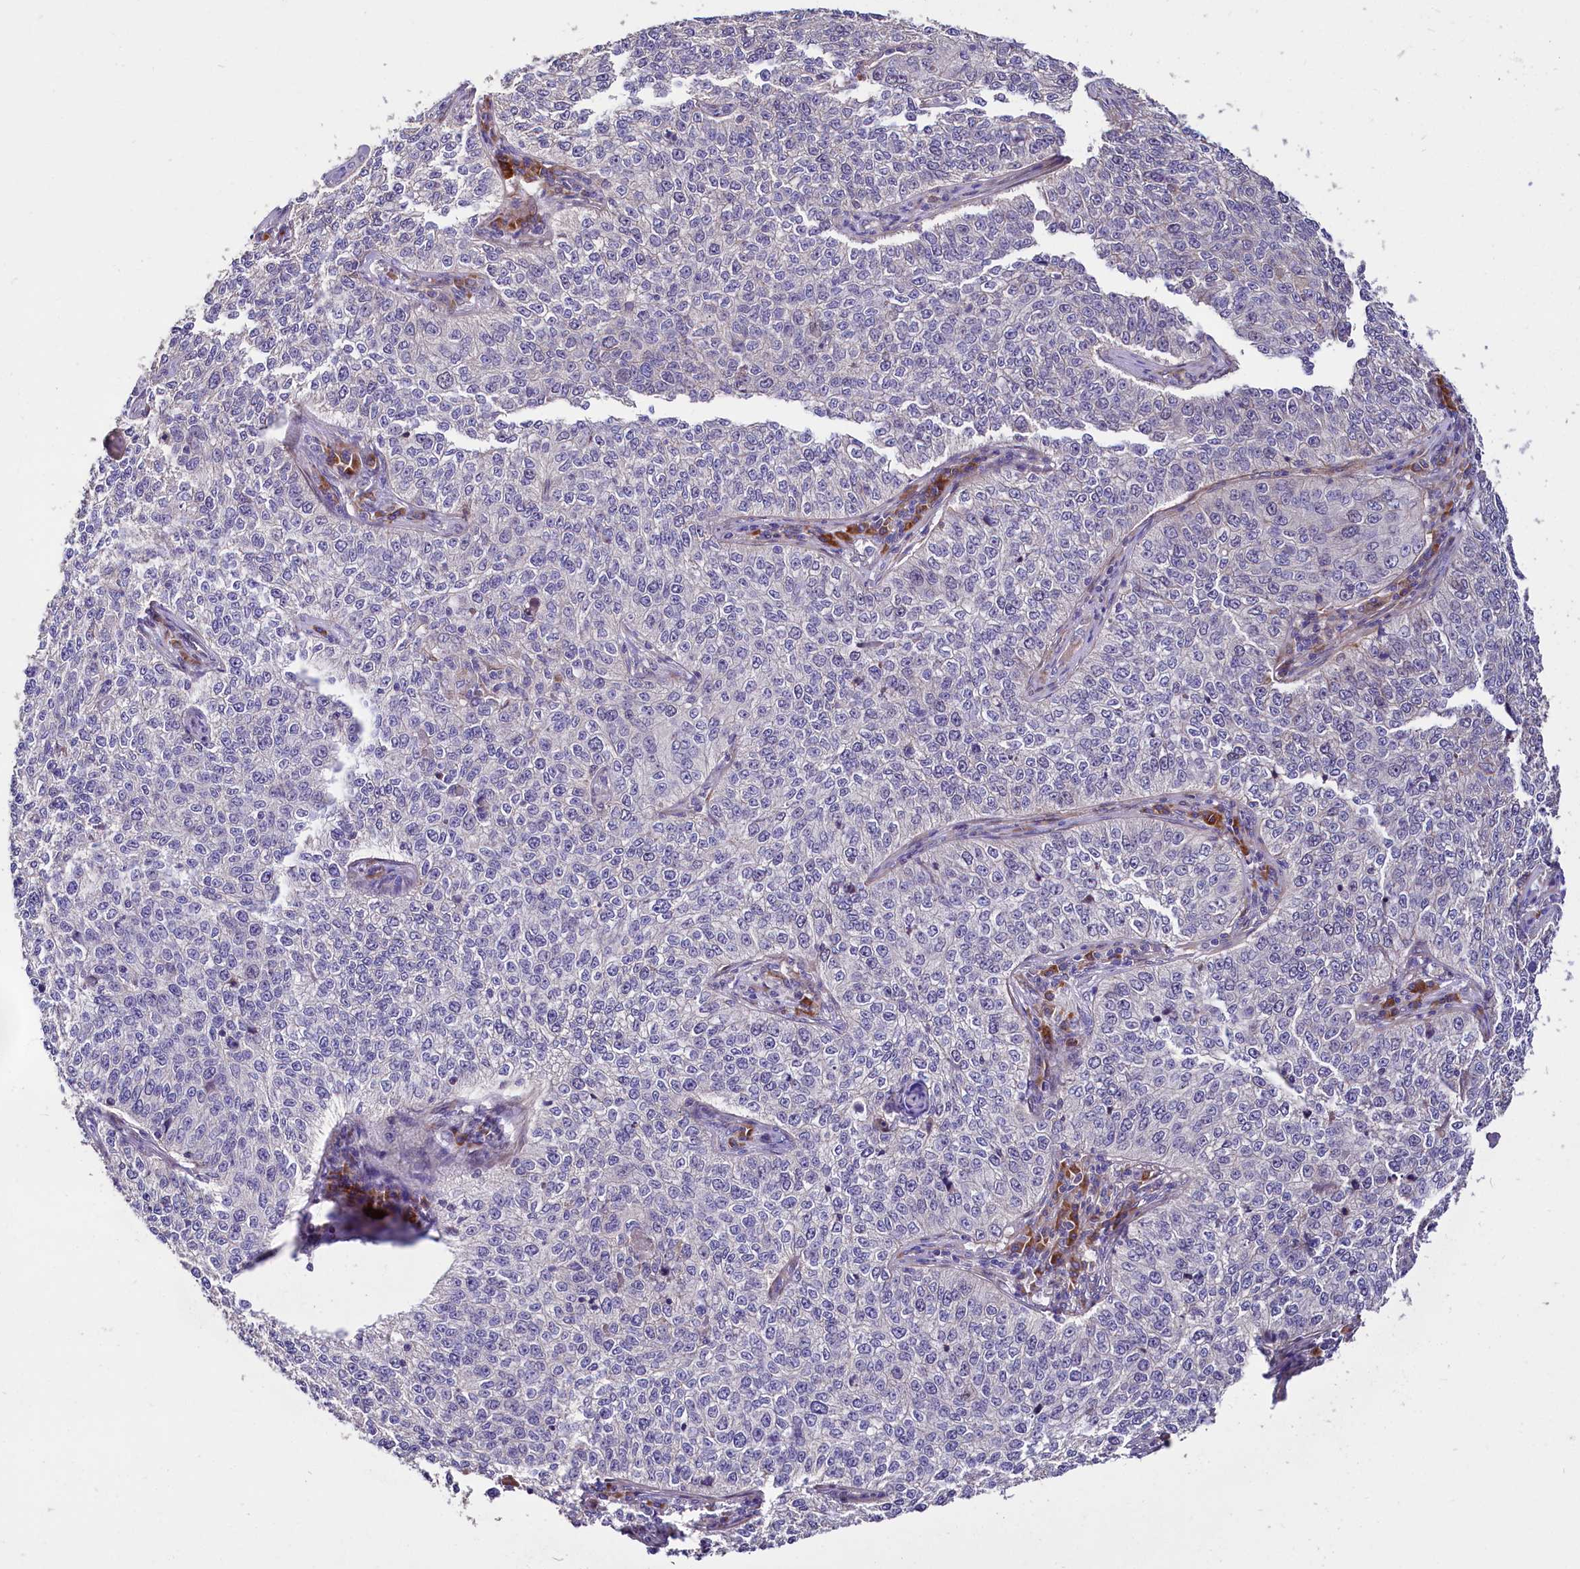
{"staining": {"intensity": "negative", "quantity": "none", "location": "none"}, "tissue": "cervical cancer", "cell_type": "Tumor cells", "image_type": "cancer", "snomed": [{"axis": "morphology", "description": "Squamous cell carcinoma, NOS"}, {"axis": "topography", "description": "Cervix"}], "caption": "Squamous cell carcinoma (cervical) was stained to show a protein in brown. There is no significant expression in tumor cells.", "gene": "WNT8A", "patient": {"sex": "female", "age": 35}}